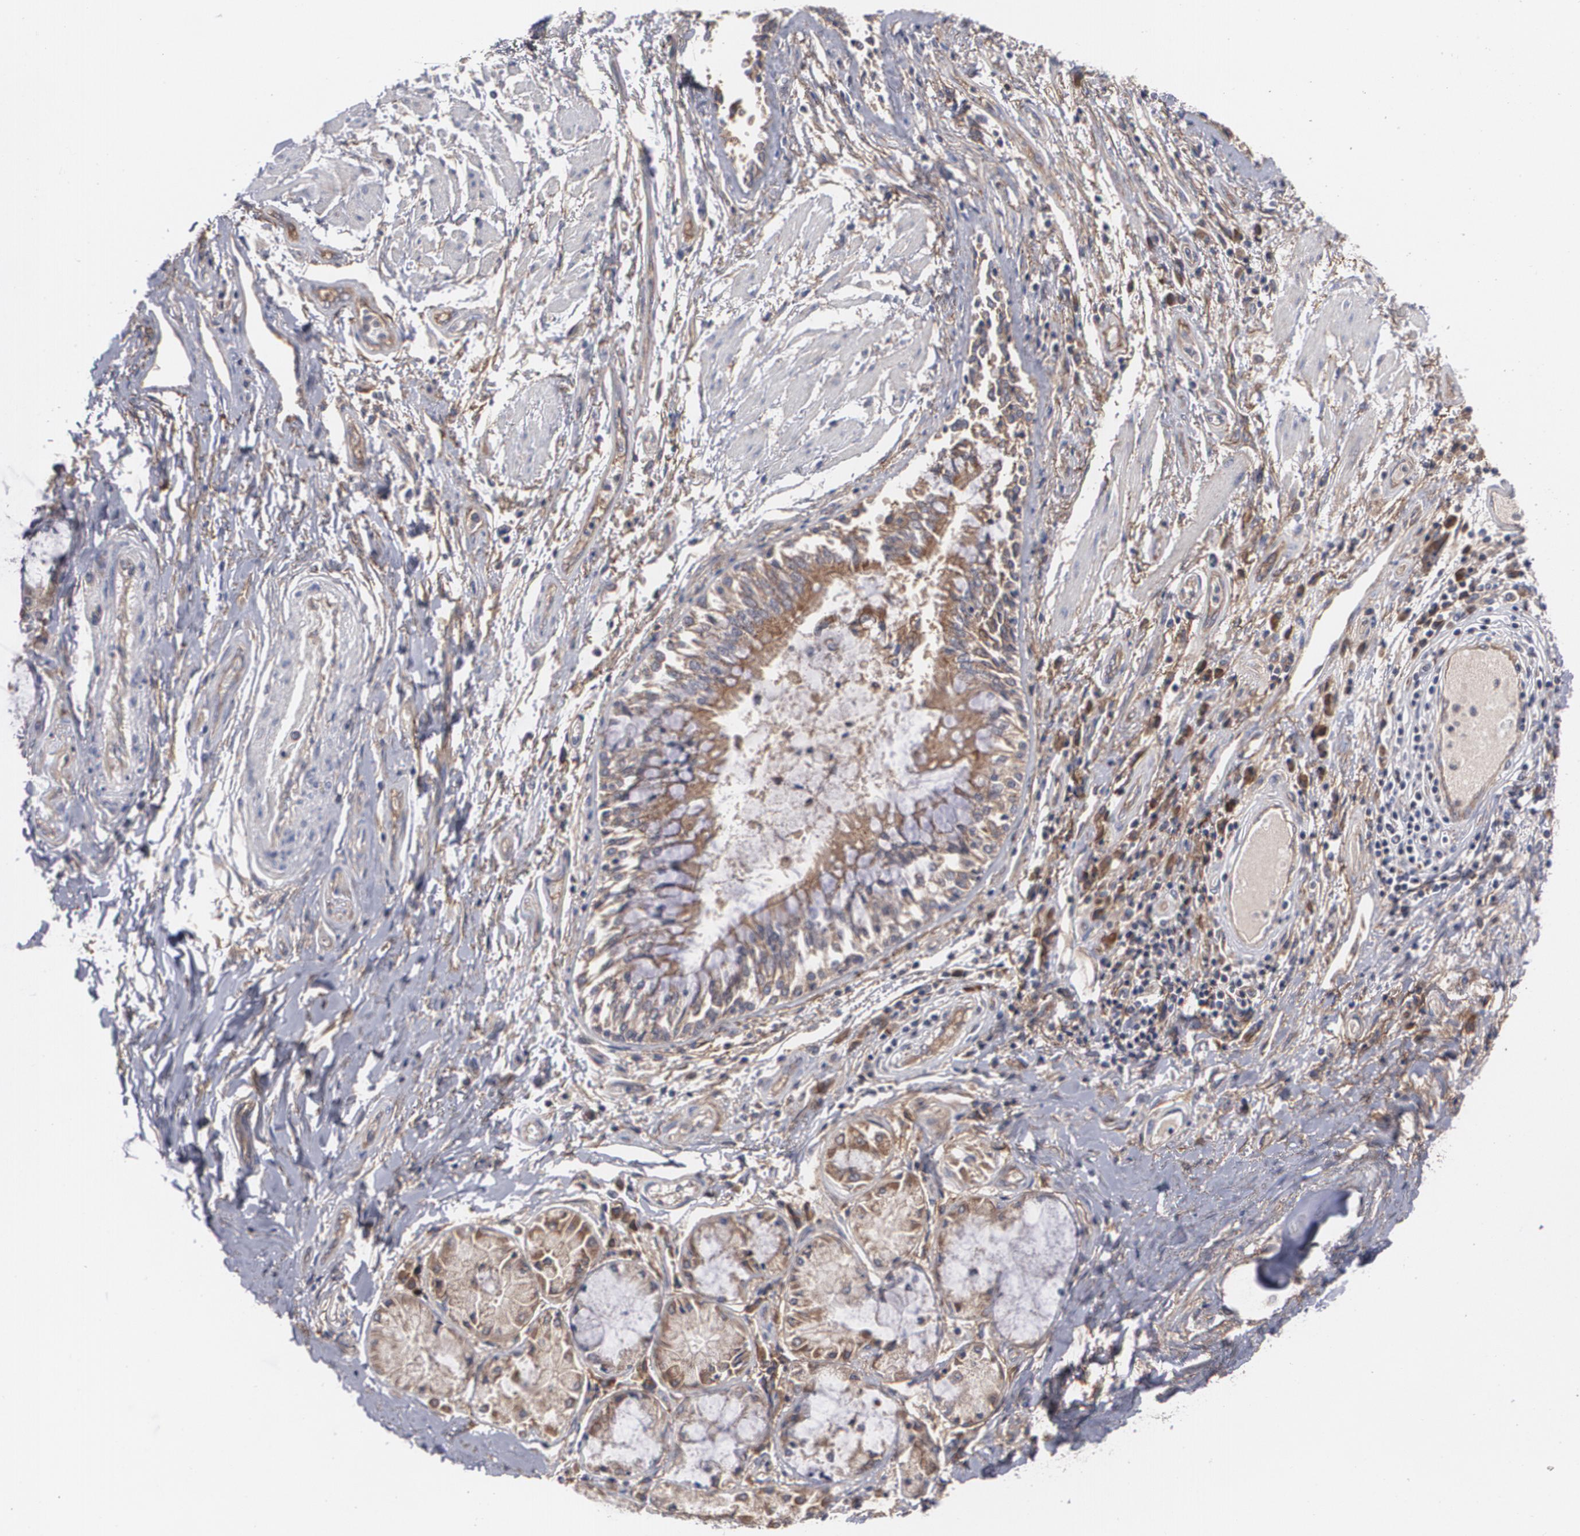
{"staining": {"intensity": "moderate", "quantity": ">75%", "location": "cytoplasmic/membranous"}, "tissue": "bronchus", "cell_type": "Respiratory epithelial cells", "image_type": "normal", "snomed": [{"axis": "morphology", "description": "Normal tissue, NOS"}, {"axis": "topography", "description": "Cartilage tissue"}, {"axis": "topography", "description": "Bronchus"}, {"axis": "topography", "description": "Lung"}], "caption": "Moderate cytoplasmic/membranous staining is seen in about >75% of respiratory epithelial cells in normal bronchus. The protein of interest is shown in brown color, while the nuclei are stained blue.", "gene": "BMP6", "patient": {"sex": "female", "age": 49}}